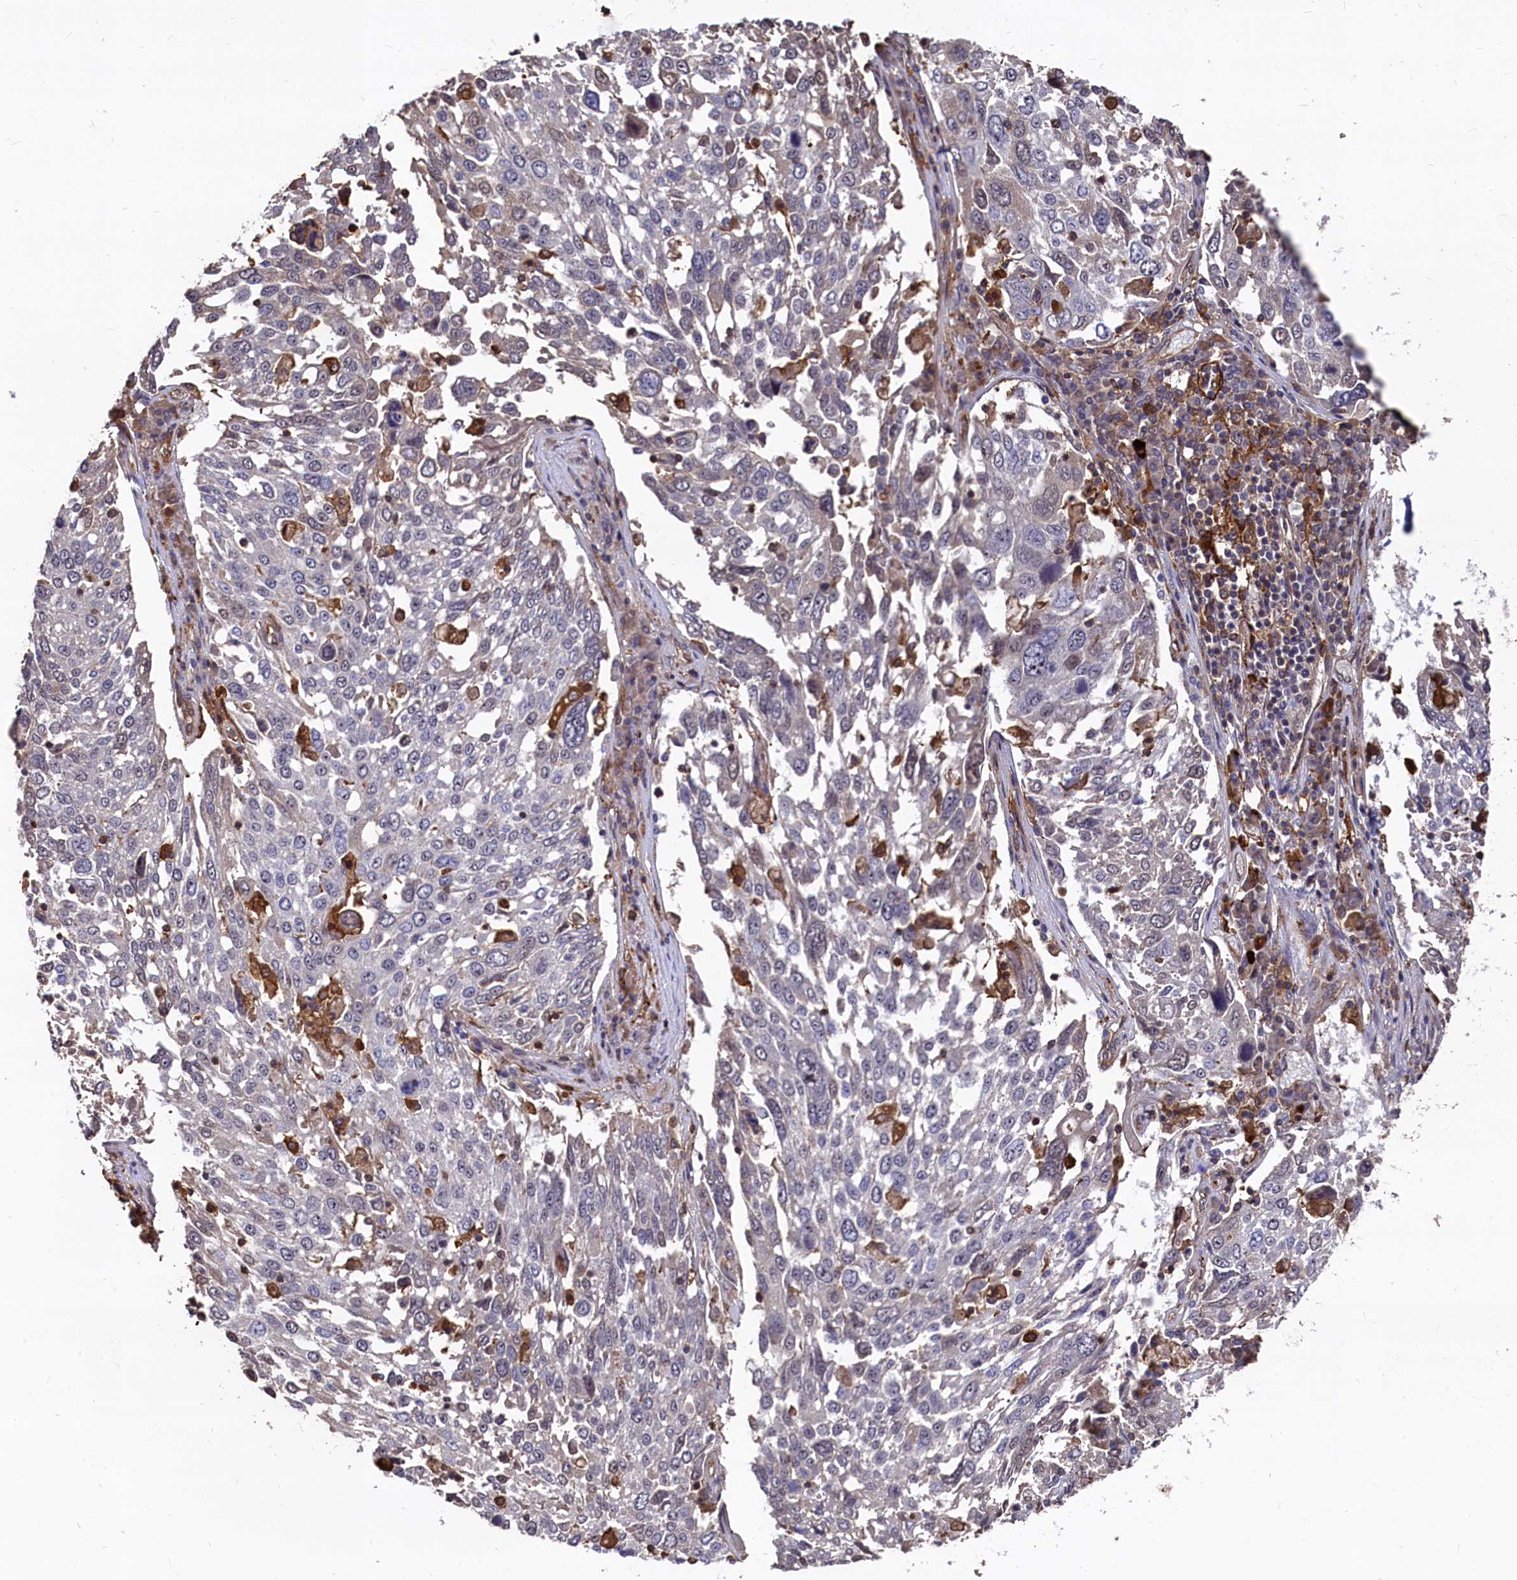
{"staining": {"intensity": "negative", "quantity": "none", "location": "none"}, "tissue": "lung cancer", "cell_type": "Tumor cells", "image_type": "cancer", "snomed": [{"axis": "morphology", "description": "Squamous cell carcinoma, NOS"}, {"axis": "topography", "description": "Lung"}], "caption": "Photomicrograph shows no protein expression in tumor cells of lung cancer tissue. The staining is performed using DAB (3,3'-diaminobenzidine) brown chromogen with nuclei counter-stained in using hematoxylin.", "gene": "PLEKHO2", "patient": {"sex": "male", "age": 65}}